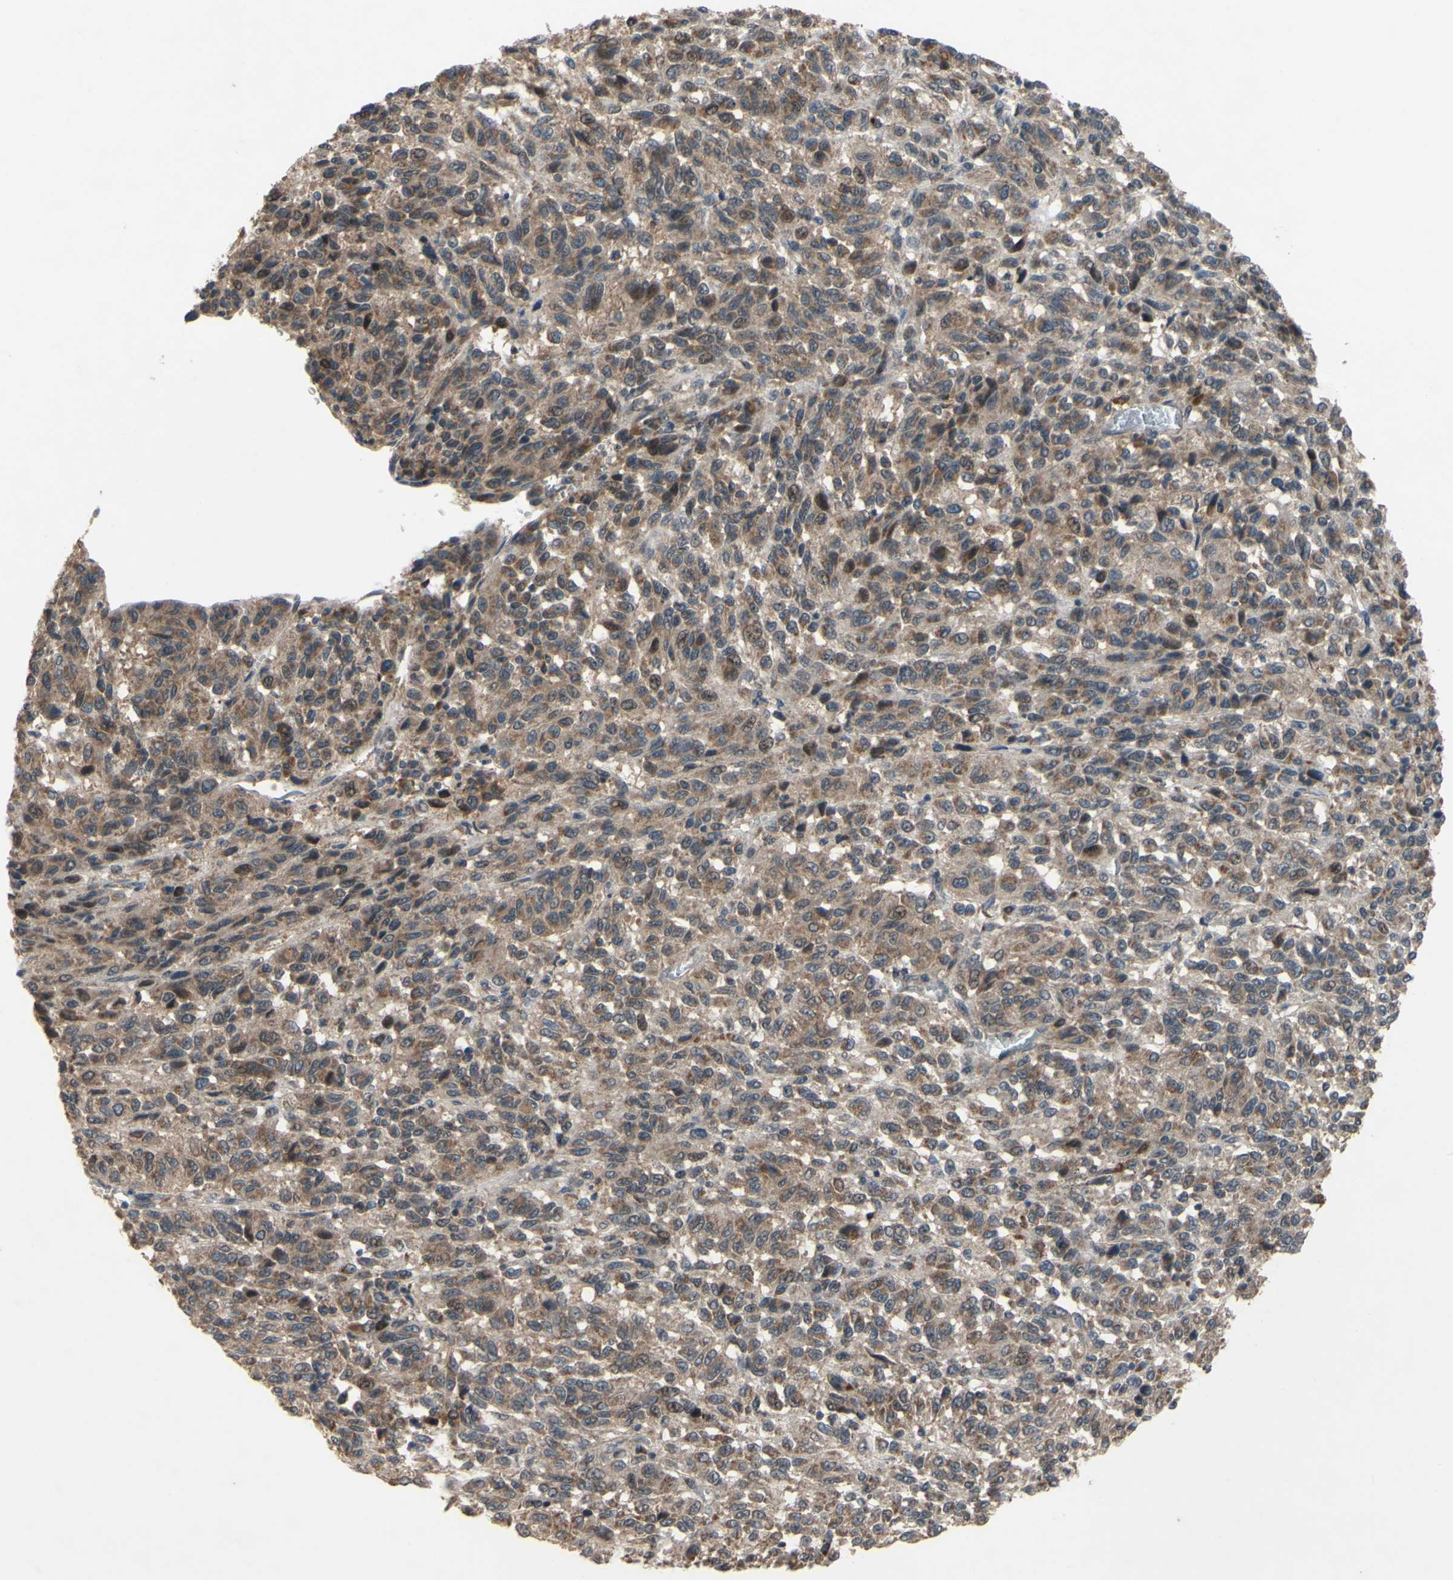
{"staining": {"intensity": "moderate", "quantity": ">75%", "location": "cytoplasmic/membranous"}, "tissue": "melanoma", "cell_type": "Tumor cells", "image_type": "cancer", "snomed": [{"axis": "morphology", "description": "Malignant melanoma, Metastatic site"}, {"axis": "topography", "description": "Lung"}], "caption": "Immunohistochemistry (IHC) micrograph of neoplastic tissue: malignant melanoma (metastatic site) stained using IHC exhibits medium levels of moderate protein expression localized specifically in the cytoplasmic/membranous of tumor cells, appearing as a cytoplasmic/membranous brown color.", "gene": "CD164", "patient": {"sex": "male", "age": 64}}